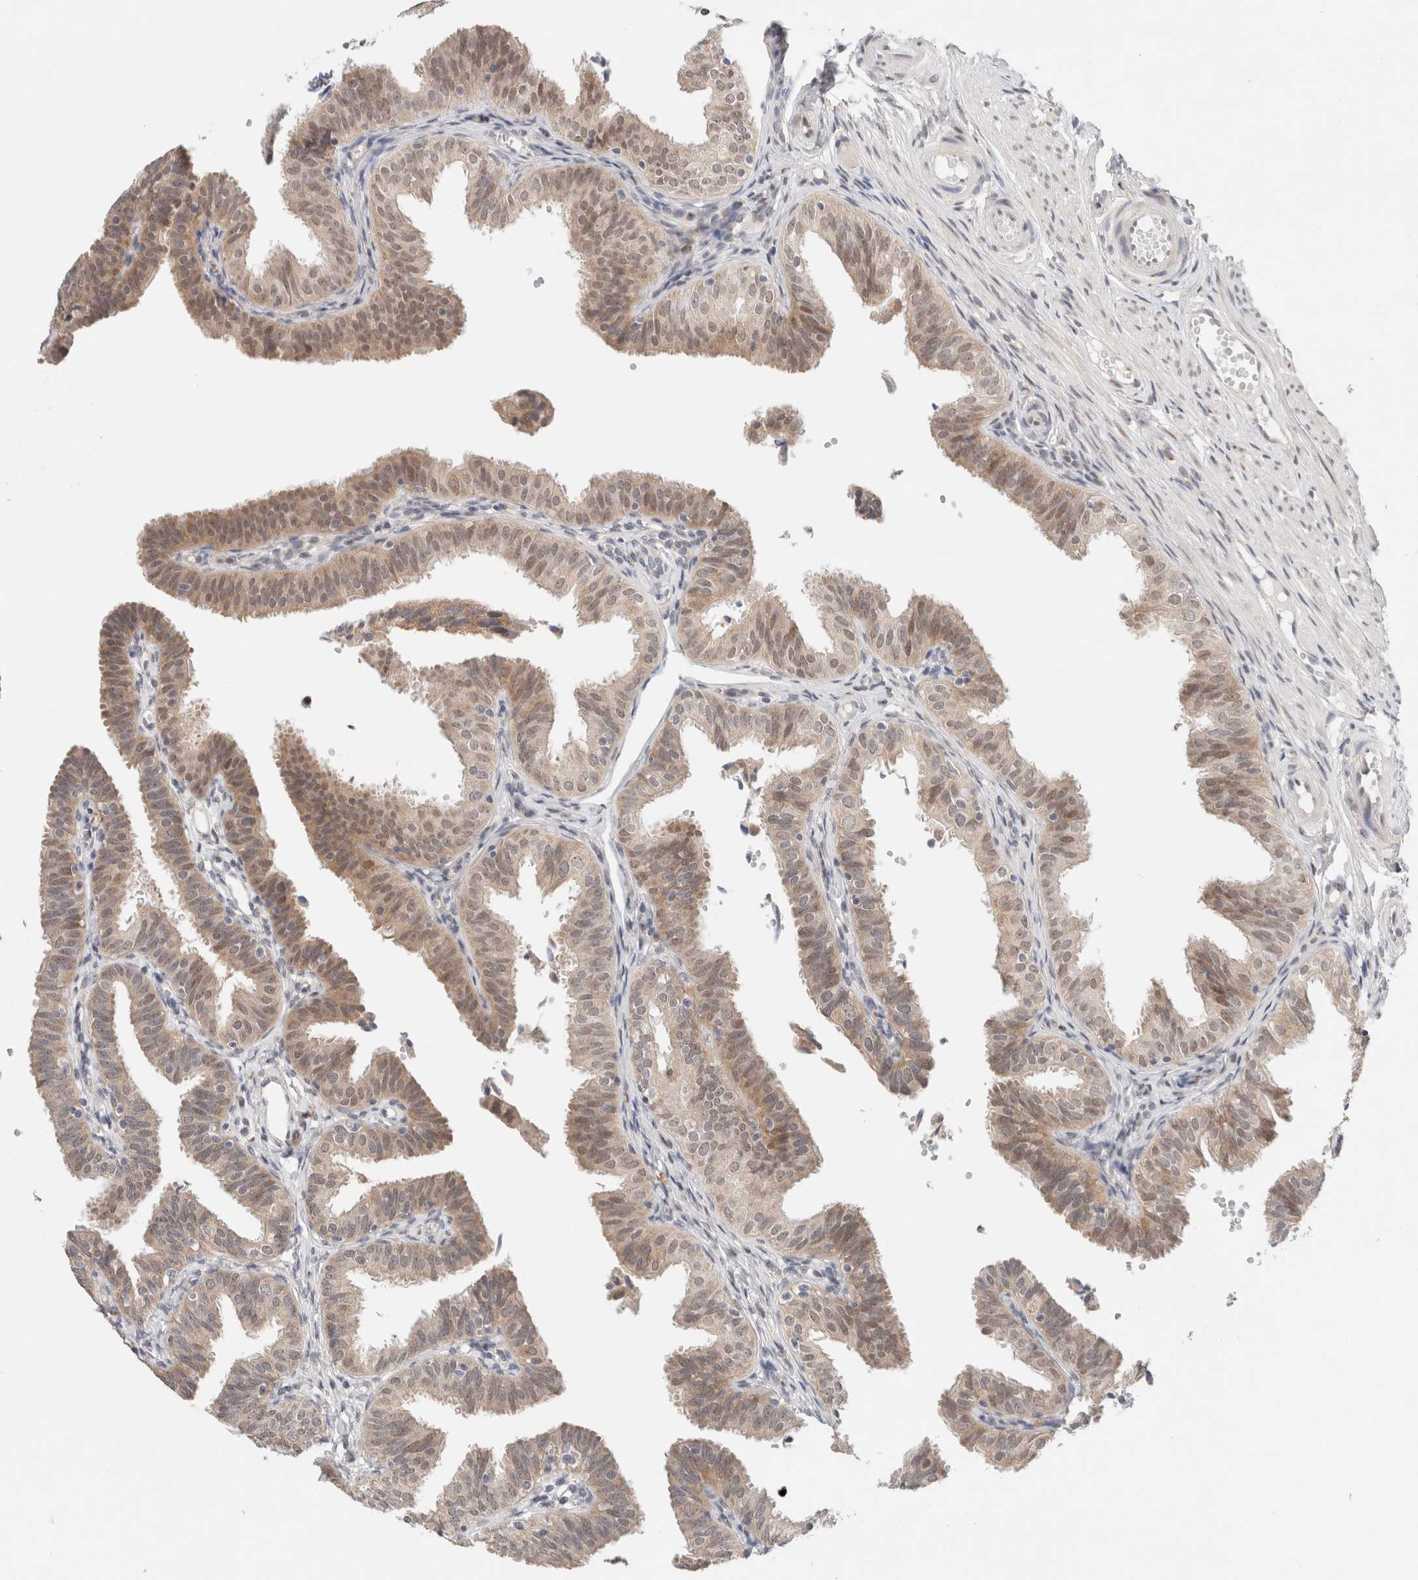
{"staining": {"intensity": "moderate", "quantity": ">75%", "location": "cytoplasmic/membranous"}, "tissue": "fallopian tube", "cell_type": "Glandular cells", "image_type": "normal", "snomed": [{"axis": "morphology", "description": "Normal tissue, NOS"}, {"axis": "topography", "description": "Fallopian tube"}], "caption": "DAB immunohistochemical staining of unremarkable human fallopian tube exhibits moderate cytoplasmic/membranous protein positivity in approximately >75% of glandular cells. (DAB (3,3'-diaminobenzidine) IHC, brown staining for protein, blue staining for nuclei).", "gene": "ERI3", "patient": {"sex": "female", "age": 35}}